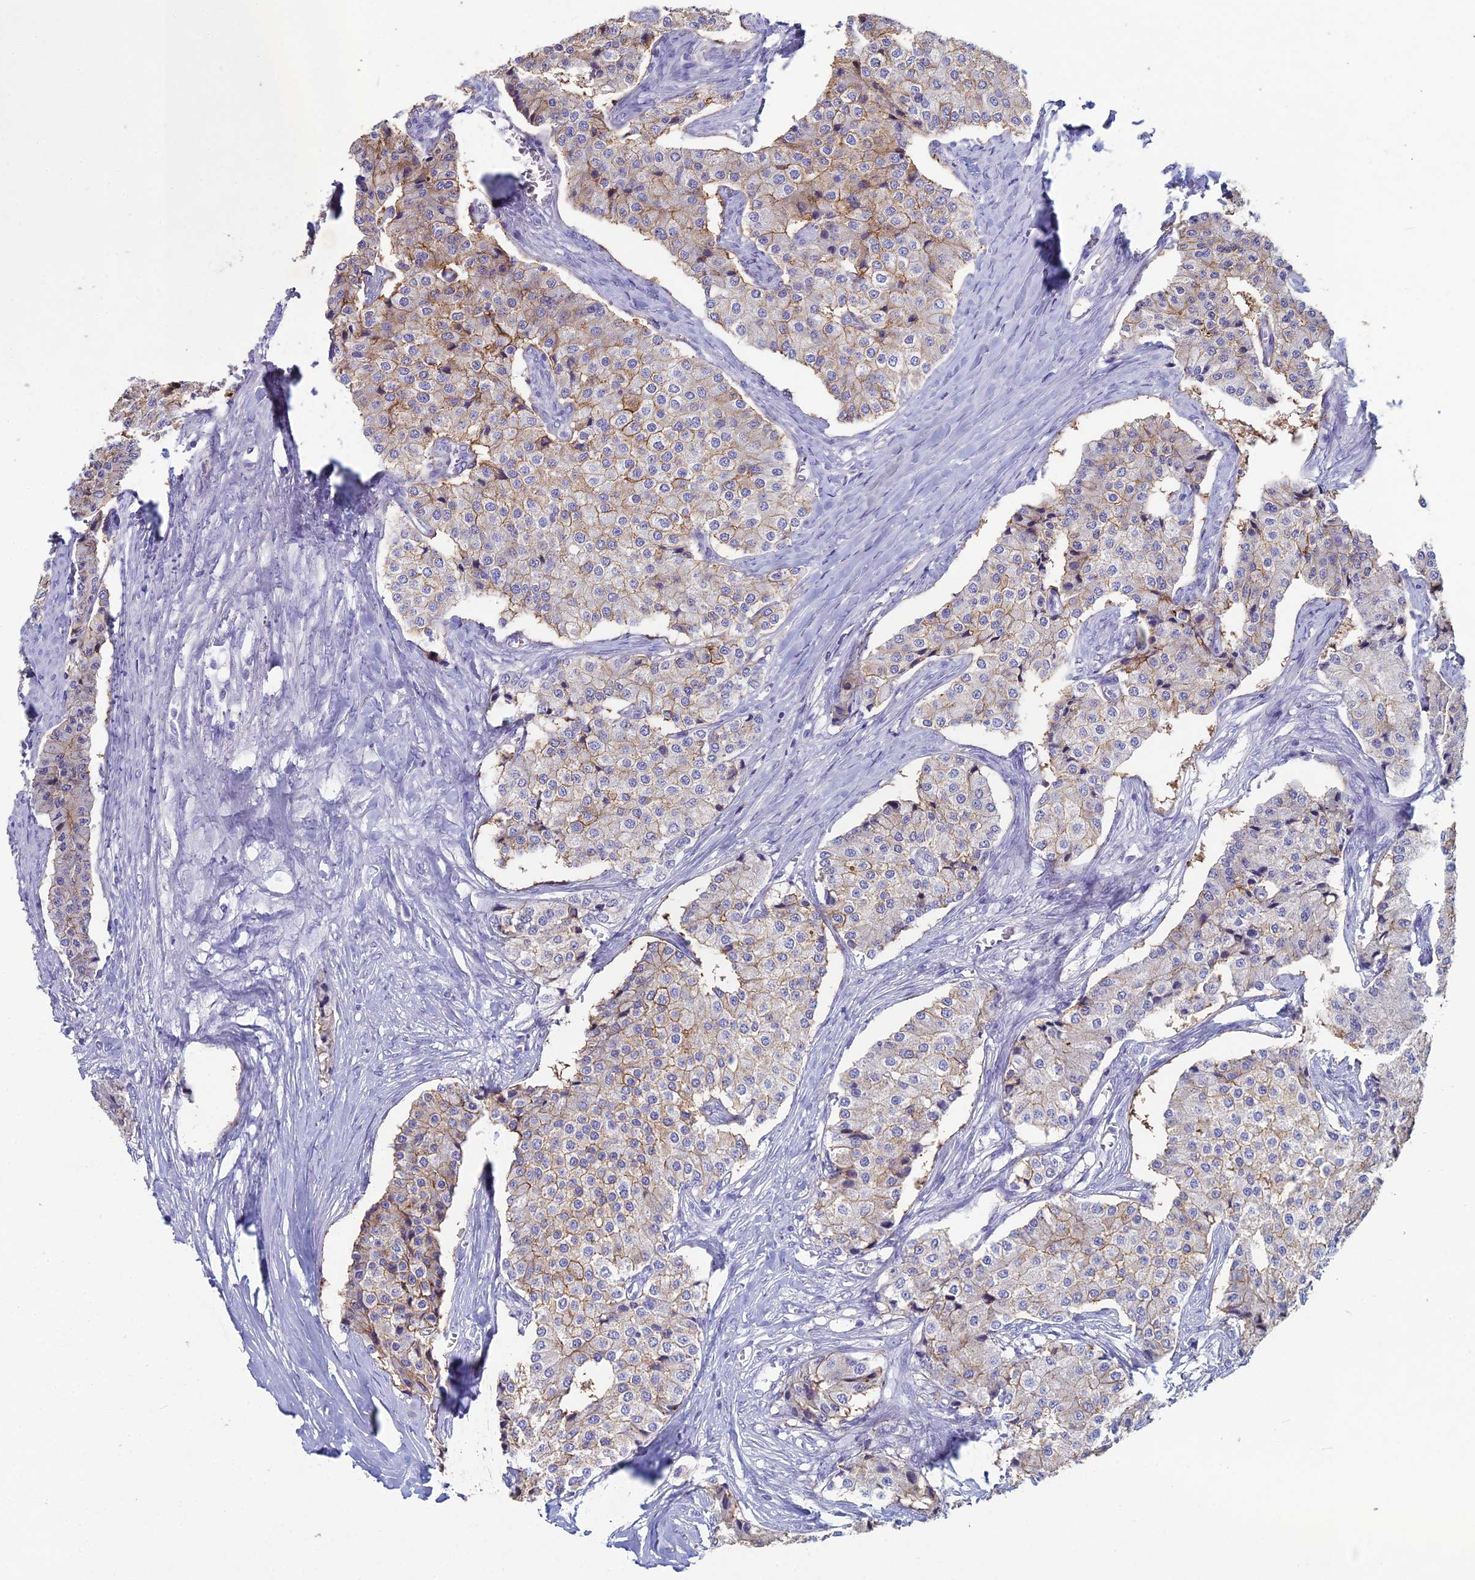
{"staining": {"intensity": "moderate", "quantity": "25%-75%", "location": "cytoplasmic/membranous"}, "tissue": "carcinoid", "cell_type": "Tumor cells", "image_type": "cancer", "snomed": [{"axis": "morphology", "description": "Carcinoid, malignant, NOS"}, {"axis": "topography", "description": "Colon"}], "caption": "IHC image of neoplastic tissue: human carcinoid stained using immunohistochemistry (IHC) displays medium levels of moderate protein expression localized specifically in the cytoplasmic/membranous of tumor cells, appearing as a cytoplasmic/membranous brown color.", "gene": "NCAM1", "patient": {"sex": "female", "age": 52}}